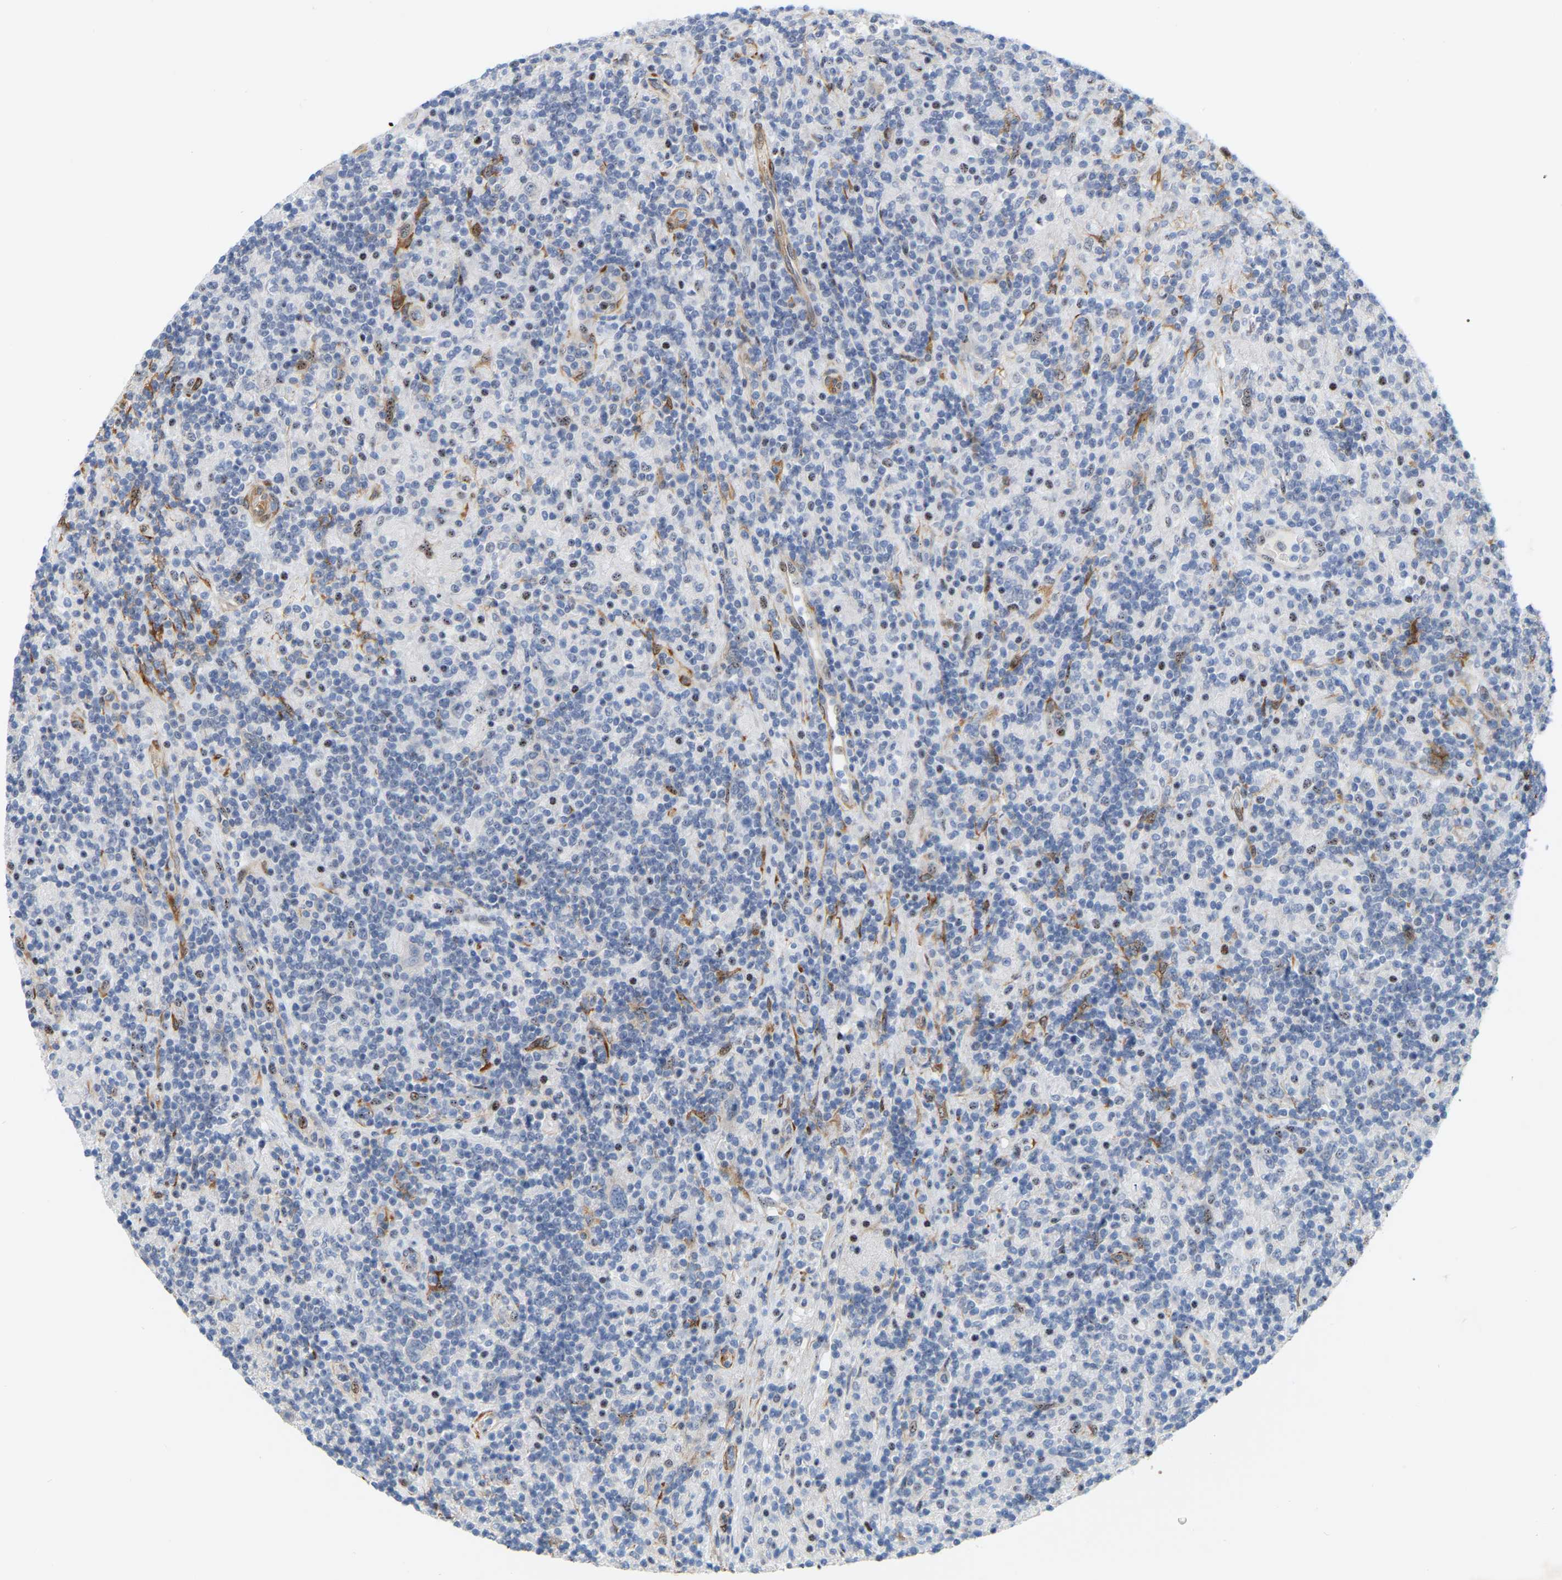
{"staining": {"intensity": "negative", "quantity": "none", "location": "none"}, "tissue": "lymphoma", "cell_type": "Tumor cells", "image_type": "cancer", "snomed": [{"axis": "morphology", "description": "Hodgkin's disease, NOS"}, {"axis": "topography", "description": "Lymph node"}], "caption": "Lymphoma was stained to show a protein in brown. There is no significant staining in tumor cells. (DAB (3,3'-diaminobenzidine) immunohistochemistry, high magnification).", "gene": "RAPH1", "patient": {"sex": "male", "age": 70}}